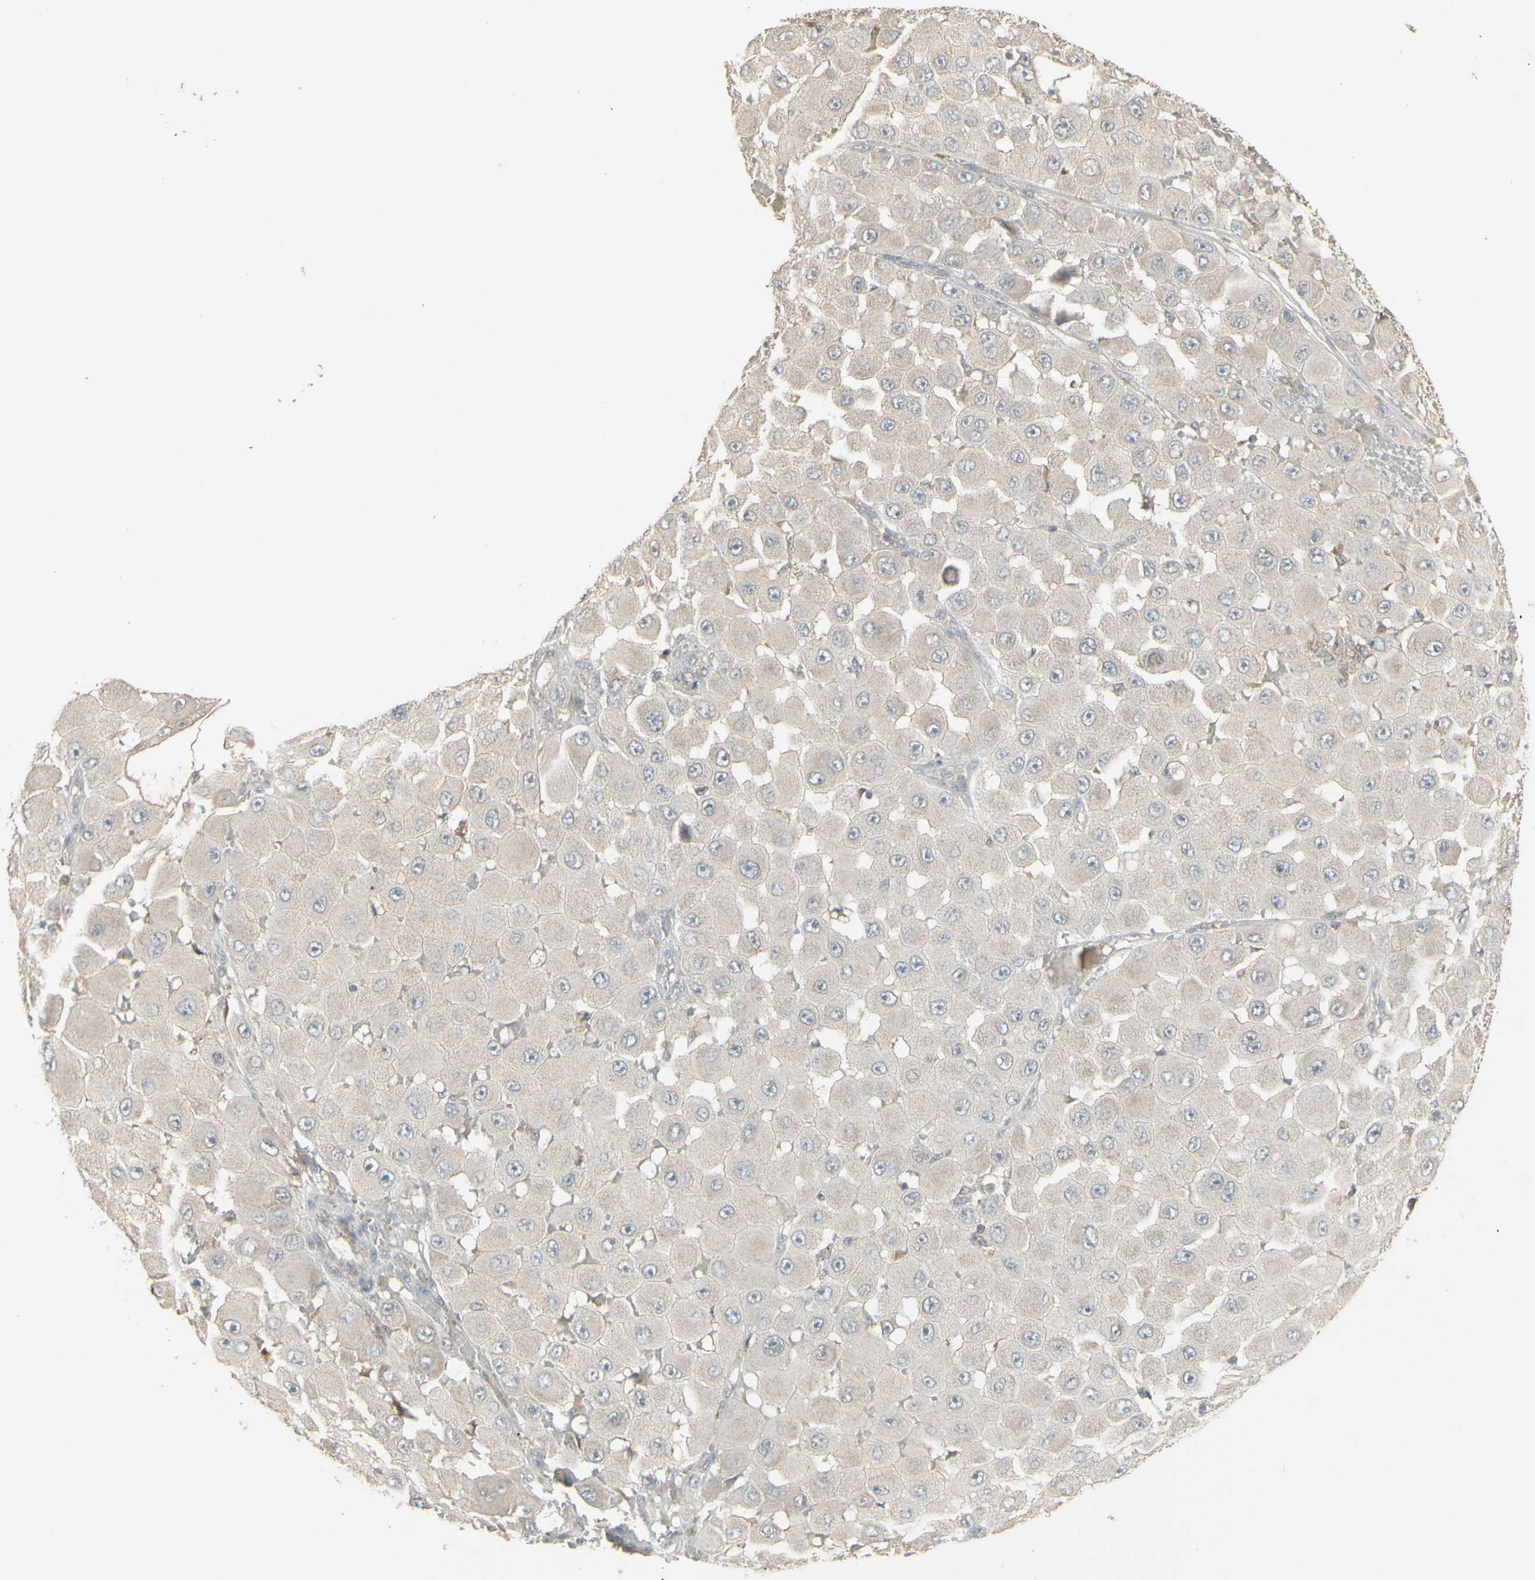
{"staining": {"intensity": "negative", "quantity": "none", "location": "none"}, "tissue": "melanoma", "cell_type": "Tumor cells", "image_type": "cancer", "snomed": [{"axis": "morphology", "description": "Malignant melanoma, NOS"}, {"axis": "topography", "description": "Skin"}], "caption": "Tumor cells are negative for protein expression in human melanoma. (DAB (3,3'-diaminobenzidine) immunohistochemistry visualized using brightfield microscopy, high magnification).", "gene": "CSK", "patient": {"sex": "female", "age": 81}}